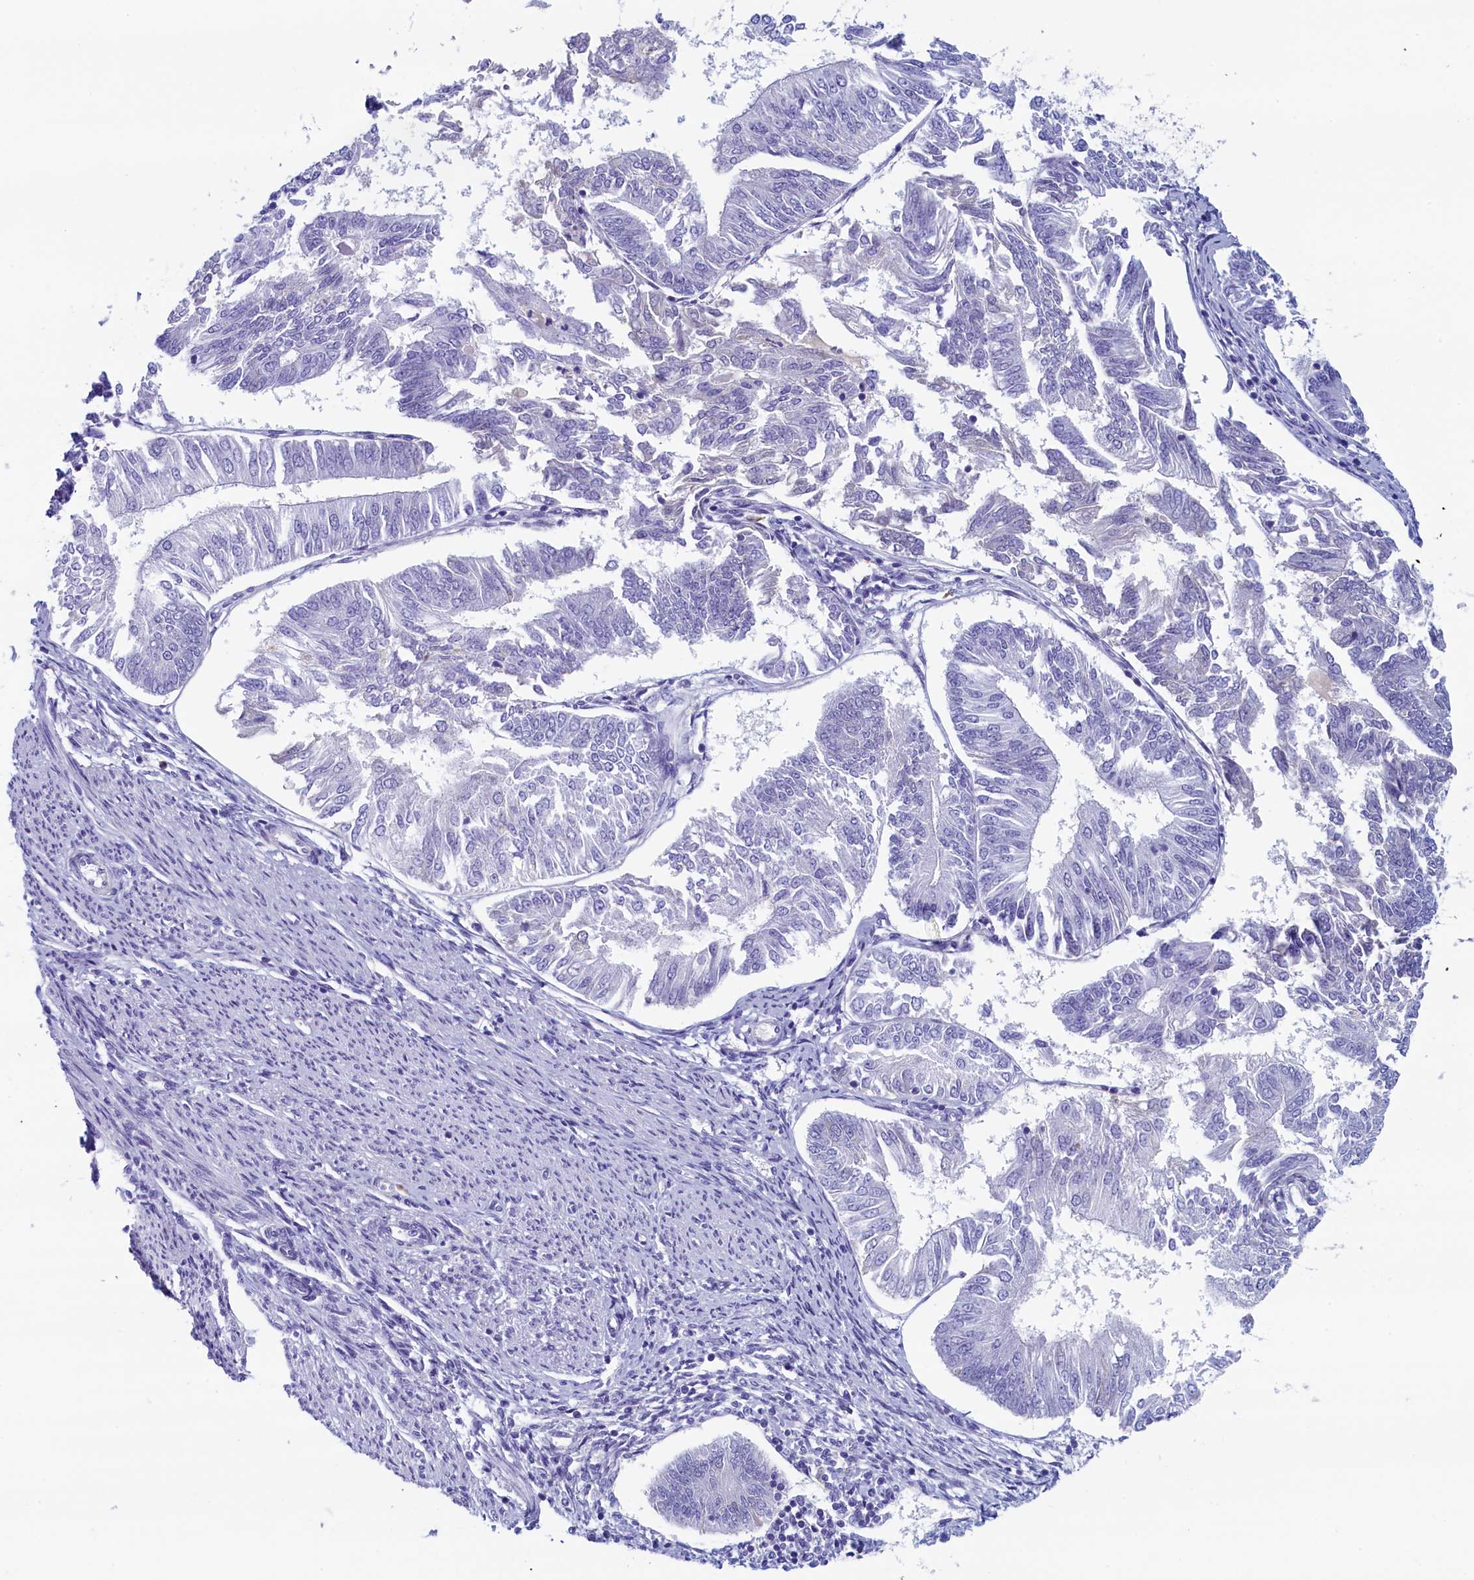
{"staining": {"intensity": "negative", "quantity": "none", "location": "none"}, "tissue": "endometrial cancer", "cell_type": "Tumor cells", "image_type": "cancer", "snomed": [{"axis": "morphology", "description": "Adenocarcinoma, NOS"}, {"axis": "topography", "description": "Endometrium"}], "caption": "High power microscopy histopathology image of an IHC photomicrograph of endometrial cancer (adenocarcinoma), revealing no significant positivity in tumor cells. Brightfield microscopy of immunohistochemistry stained with DAB (3,3'-diaminobenzidine) (brown) and hematoxylin (blue), captured at high magnification.", "gene": "GUCA1C", "patient": {"sex": "female", "age": 58}}